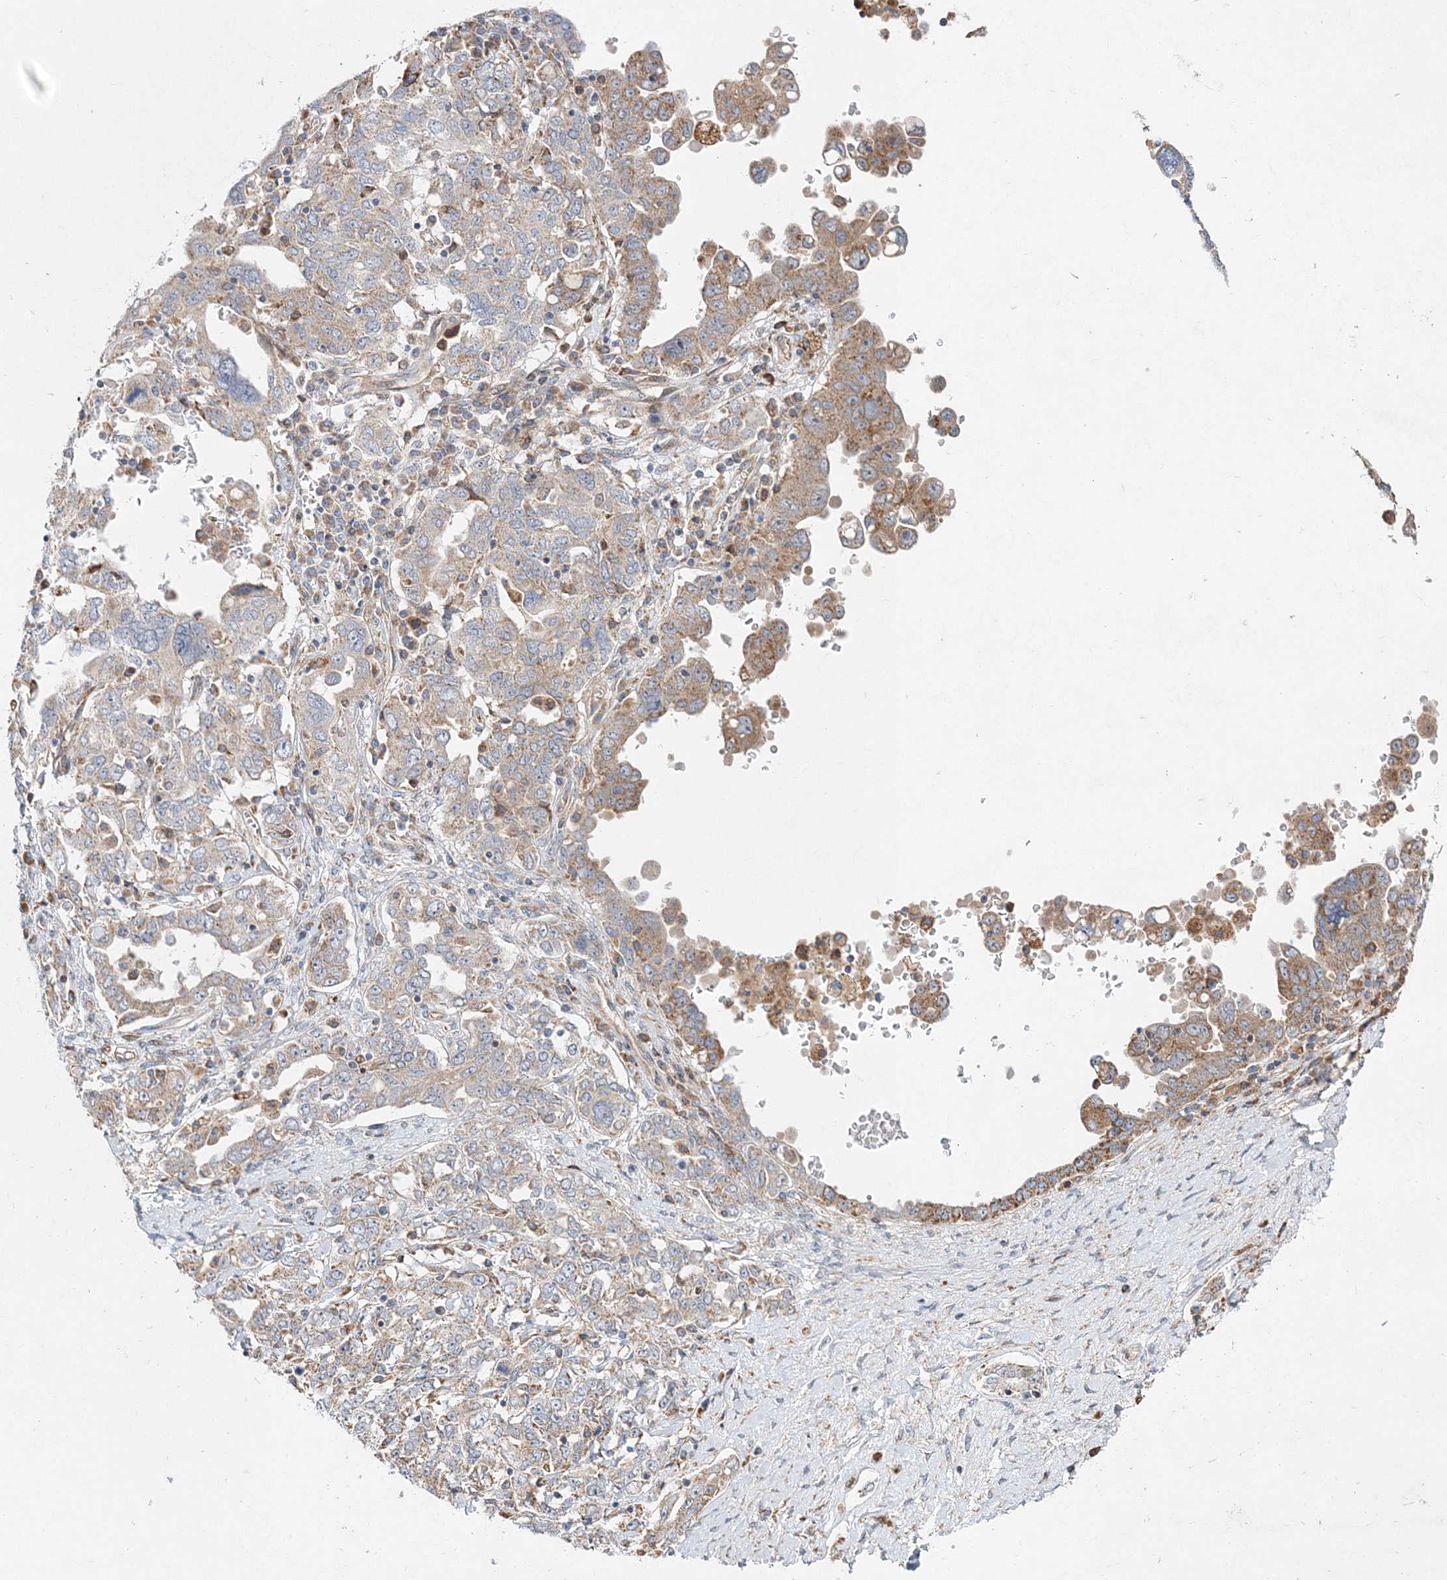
{"staining": {"intensity": "moderate", "quantity": "25%-75%", "location": "cytoplasmic/membranous"}, "tissue": "ovarian cancer", "cell_type": "Tumor cells", "image_type": "cancer", "snomed": [{"axis": "morphology", "description": "Carcinoma, endometroid"}, {"axis": "topography", "description": "Ovary"}], "caption": "Immunohistochemical staining of human endometroid carcinoma (ovarian) shows medium levels of moderate cytoplasmic/membranous expression in approximately 25%-75% of tumor cells.", "gene": "ZFYVE16", "patient": {"sex": "female", "age": 62}}